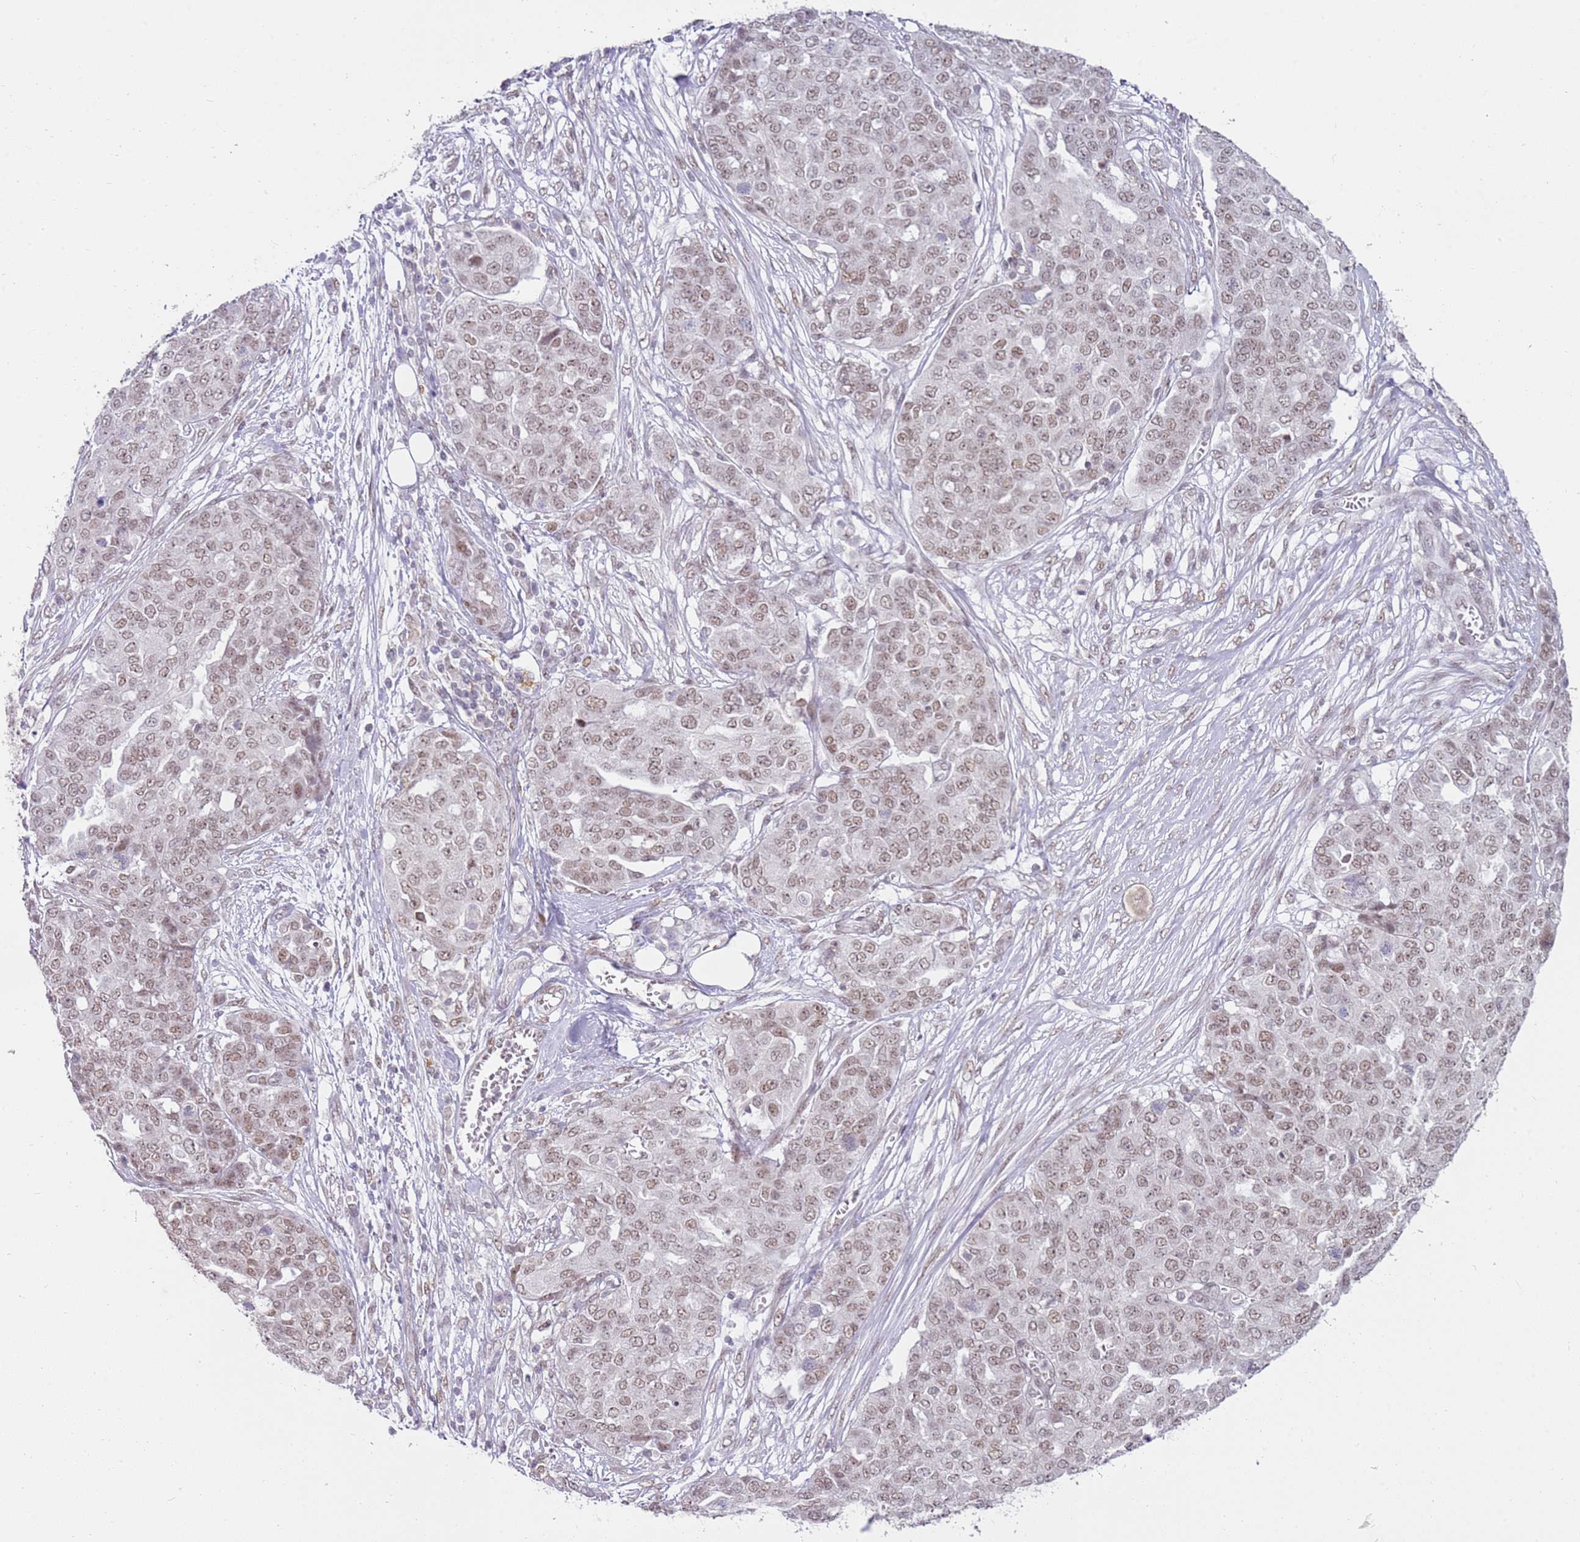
{"staining": {"intensity": "weak", "quantity": ">75%", "location": "nuclear"}, "tissue": "ovarian cancer", "cell_type": "Tumor cells", "image_type": "cancer", "snomed": [{"axis": "morphology", "description": "Cystadenocarcinoma, serous, NOS"}, {"axis": "topography", "description": "Soft tissue"}, {"axis": "topography", "description": "Ovary"}], "caption": "Protein expression by immunohistochemistry exhibits weak nuclear expression in about >75% of tumor cells in ovarian serous cystadenocarcinoma. The protein is stained brown, and the nuclei are stained in blue (DAB (3,3'-diaminobenzidine) IHC with brightfield microscopy, high magnification).", "gene": "PHC2", "patient": {"sex": "female", "age": 57}}